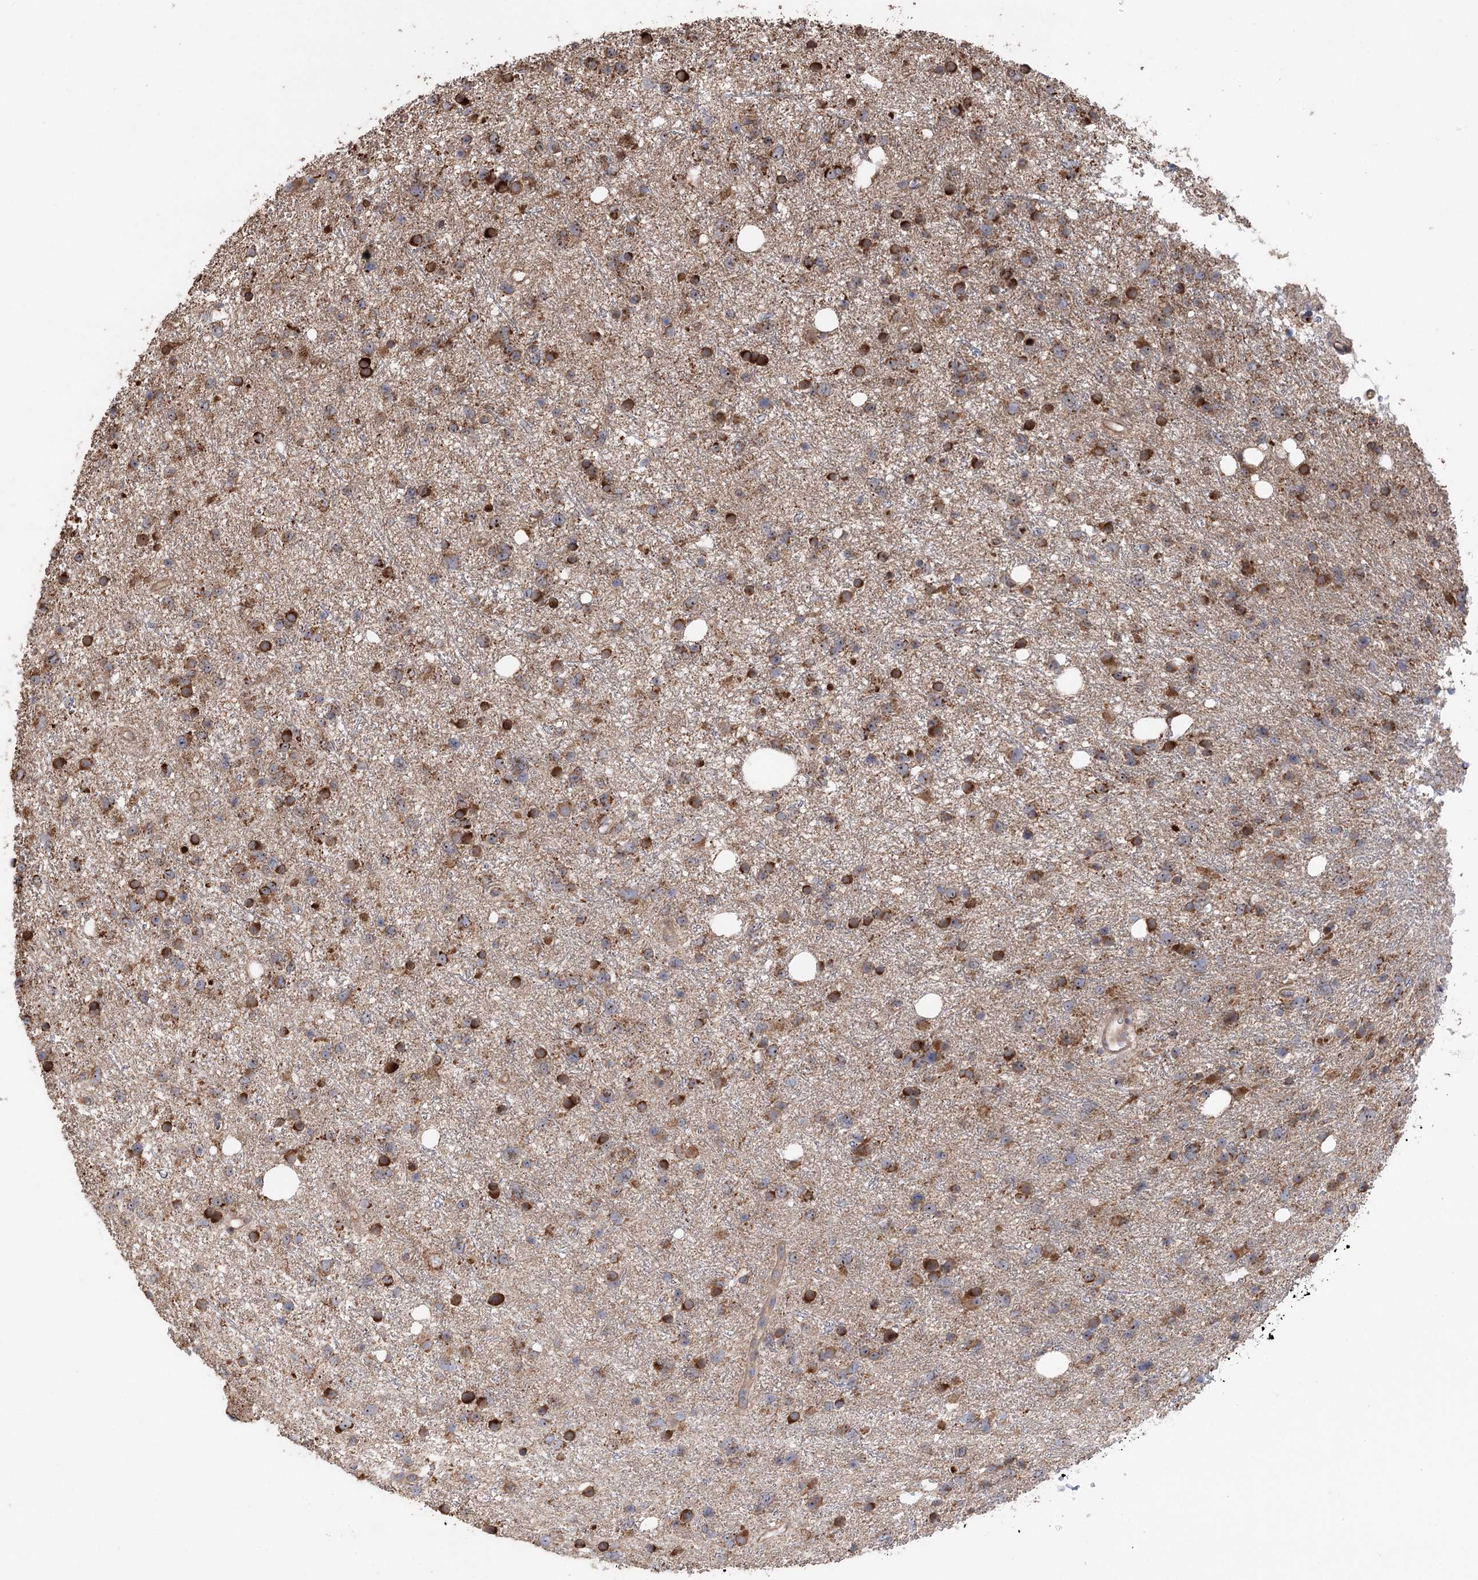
{"staining": {"intensity": "strong", "quantity": ">75%", "location": "cytoplasmic/membranous"}, "tissue": "glioma", "cell_type": "Tumor cells", "image_type": "cancer", "snomed": [{"axis": "morphology", "description": "Glioma, malignant, Low grade"}, {"axis": "topography", "description": "Cerebral cortex"}], "caption": "A brown stain labels strong cytoplasmic/membranous positivity of a protein in malignant glioma (low-grade) tumor cells.", "gene": "RWDD4", "patient": {"sex": "female", "age": 39}}